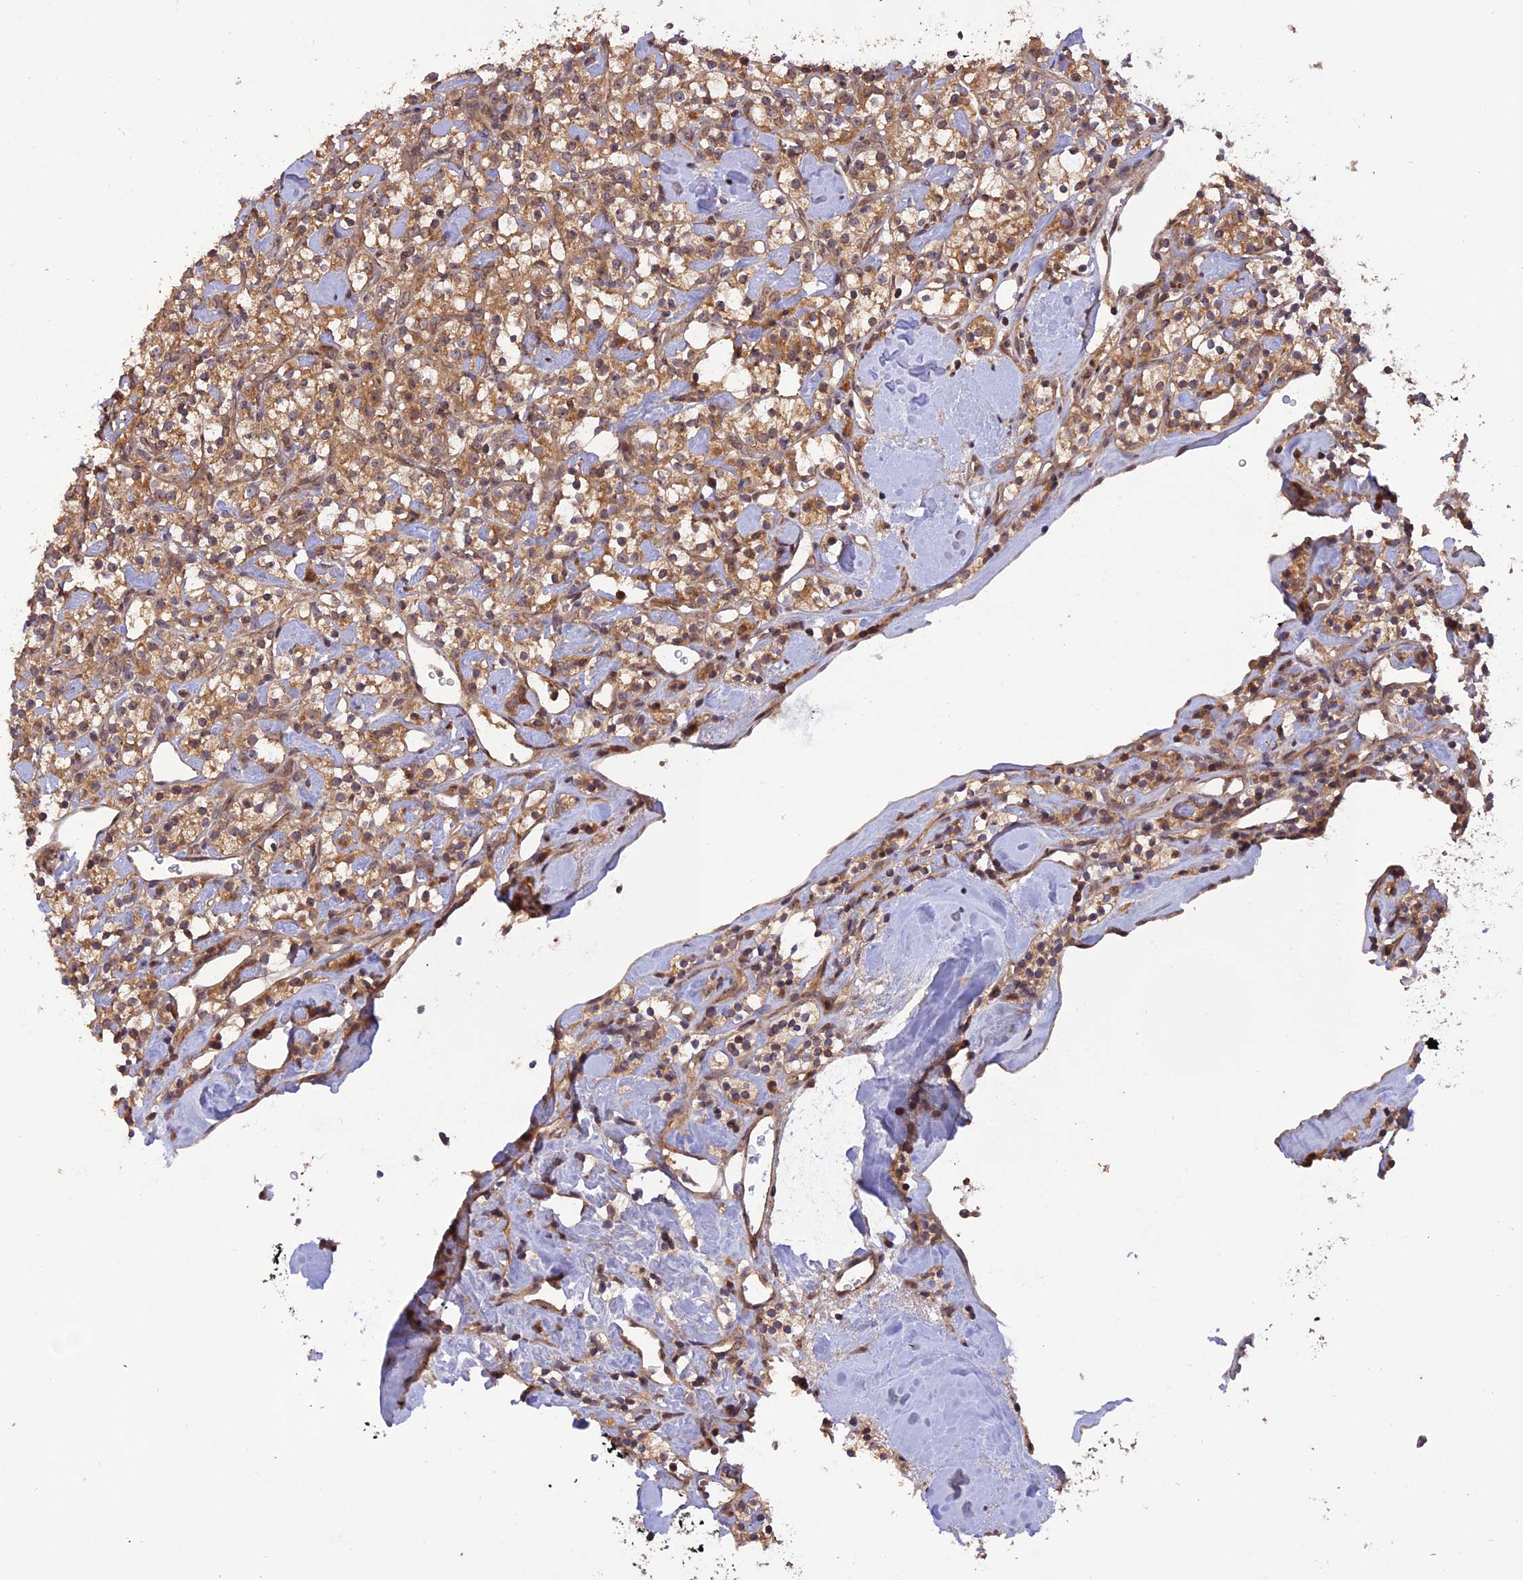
{"staining": {"intensity": "moderate", "quantity": ">75%", "location": "cytoplasmic/membranous"}, "tissue": "renal cancer", "cell_type": "Tumor cells", "image_type": "cancer", "snomed": [{"axis": "morphology", "description": "Adenocarcinoma, NOS"}, {"axis": "topography", "description": "Kidney"}], "caption": "A histopathology image of renal cancer stained for a protein displays moderate cytoplasmic/membranous brown staining in tumor cells. (DAB IHC, brown staining for protein, blue staining for nuclei).", "gene": "REV1", "patient": {"sex": "male", "age": 77}}